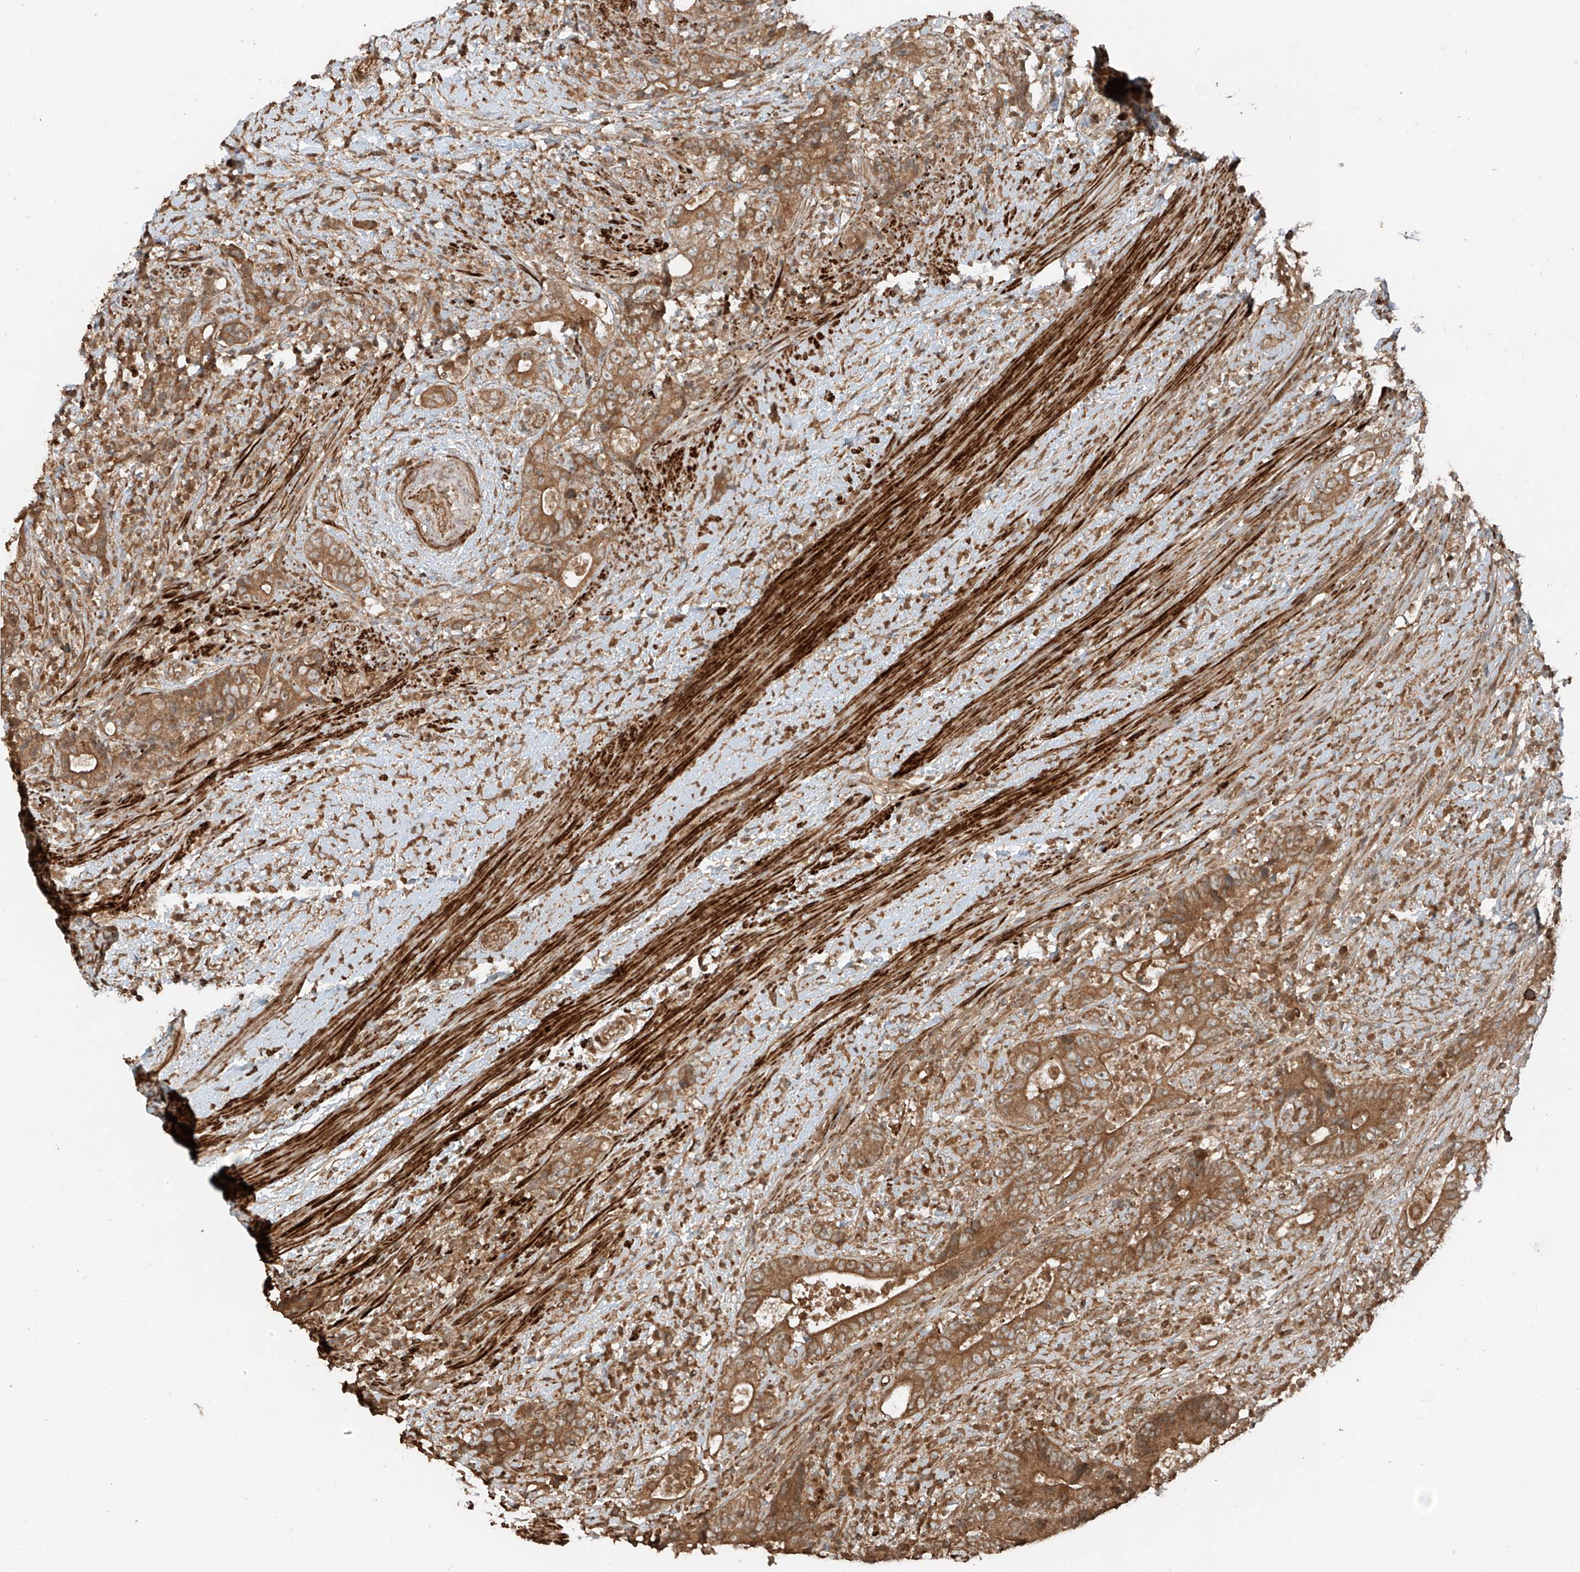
{"staining": {"intensity": "moderate", "quantity": ">75%", "location": "cytoplasmic/membranous"}, "tissue": "colorectal cancer", "cell_type": "Tumor cells", "image_type": "cancer", "snomed": [{"axis": "morphology", "description": "Adenocarcinoma, NOS"}, {"axis": "topography", "description": "Colon"}], "caption": "Protein expression by immunohistochemistry reveals moderate cytoplasmic/membranous expression in about >75% of tumor cells in colorectal adenocarcinoma.", "gene": "ANKZF1", "patient": {"sex": "female", "age": 75}}